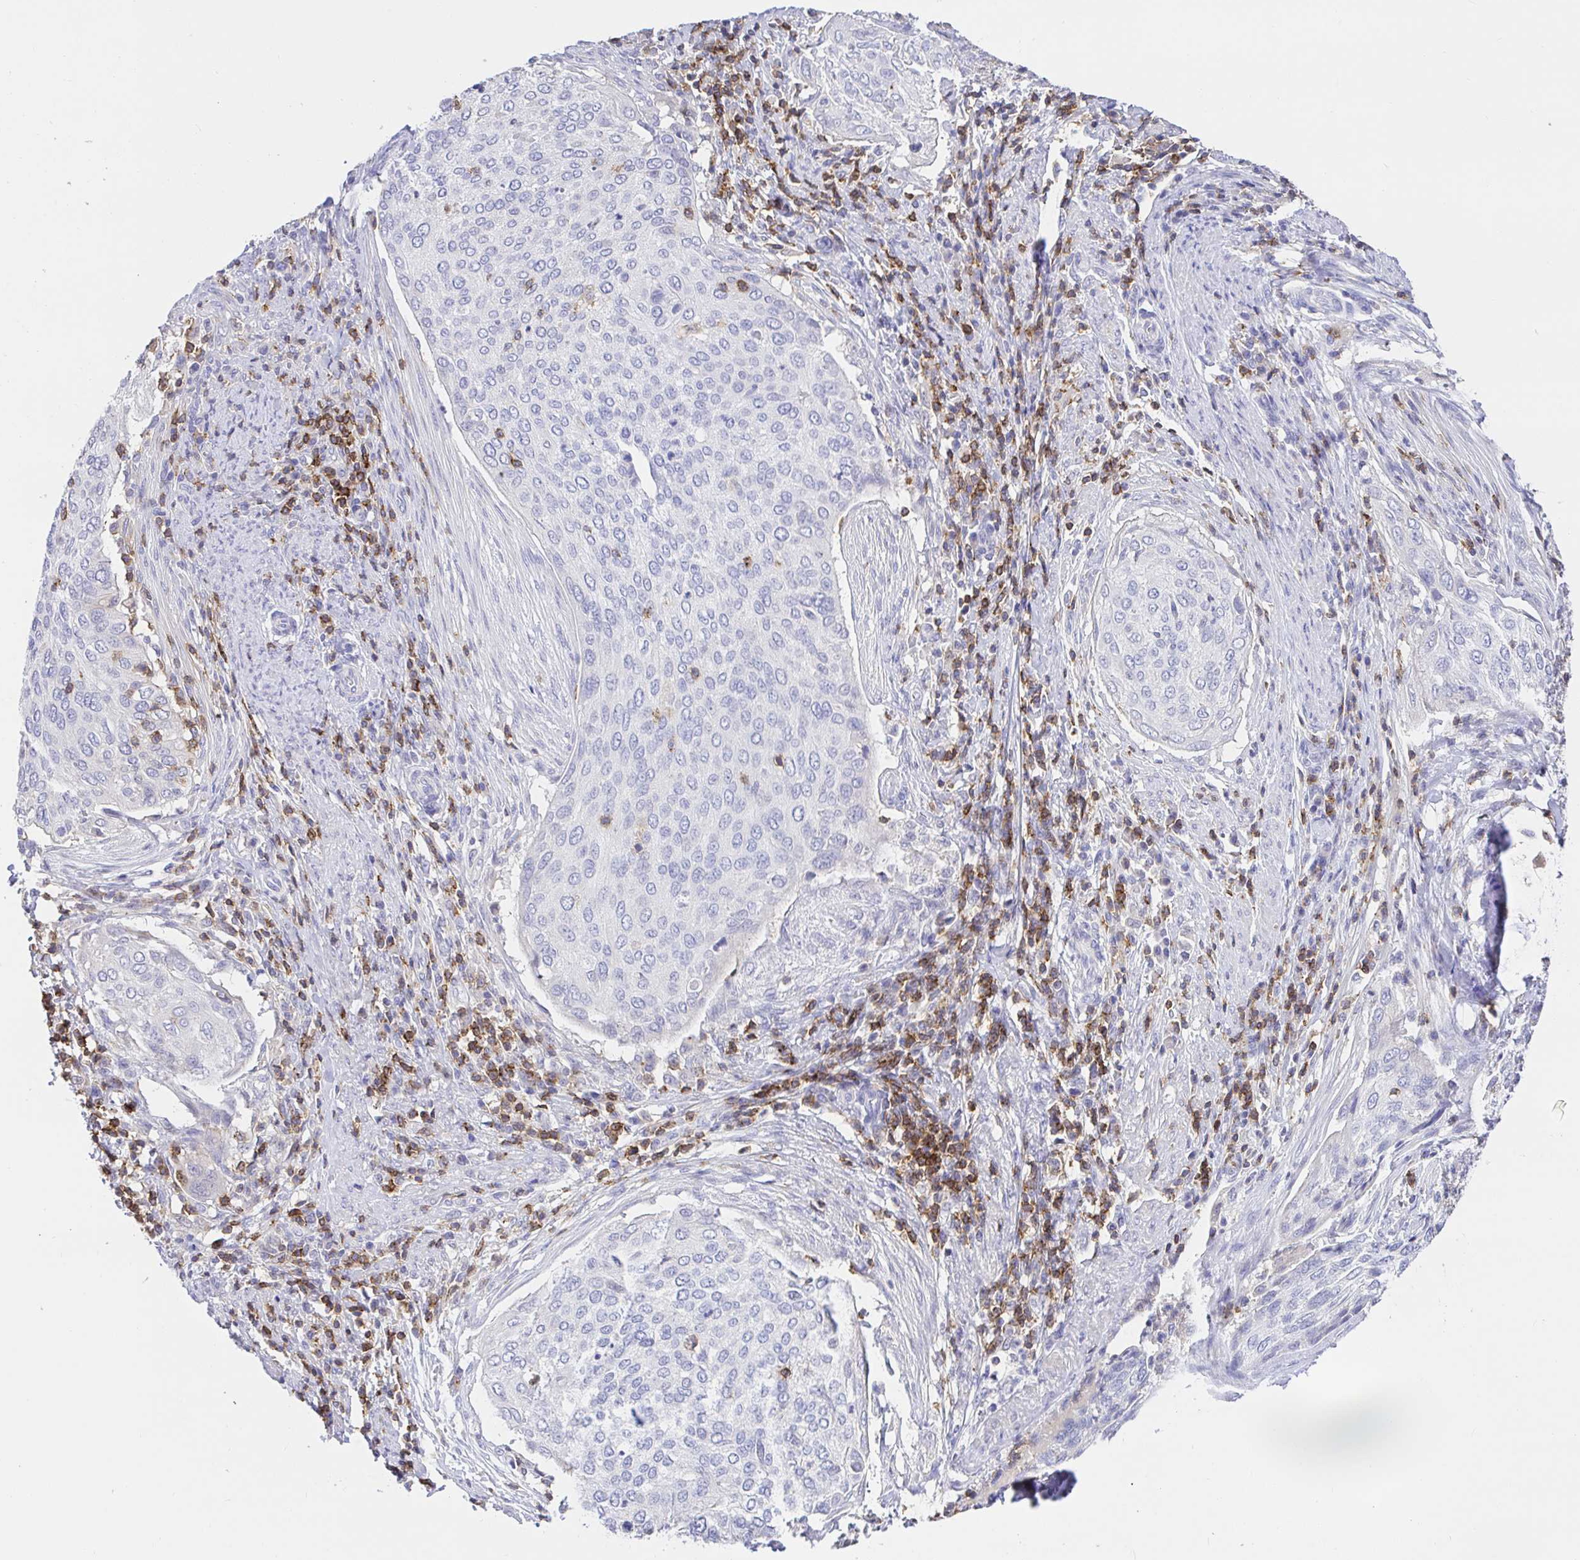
{"staining": {"intensity": "negative", "quantity": "none", "location": "none"}, "tissue": "cervical cancer", "cell_type": "Tumor cells", "image_type": "cancer", "snomed": [{"axis": "morphology", "description": "Squamous cell carcinoma, NOS"}, {"axis": "topography", "description": "Cervix"}], "caption": "There is no significant positivity in tumor cells of cervical squamous cell carcinoma.", "gene": "SKAP1", "patient": {"sex": "female", "age": 38}}